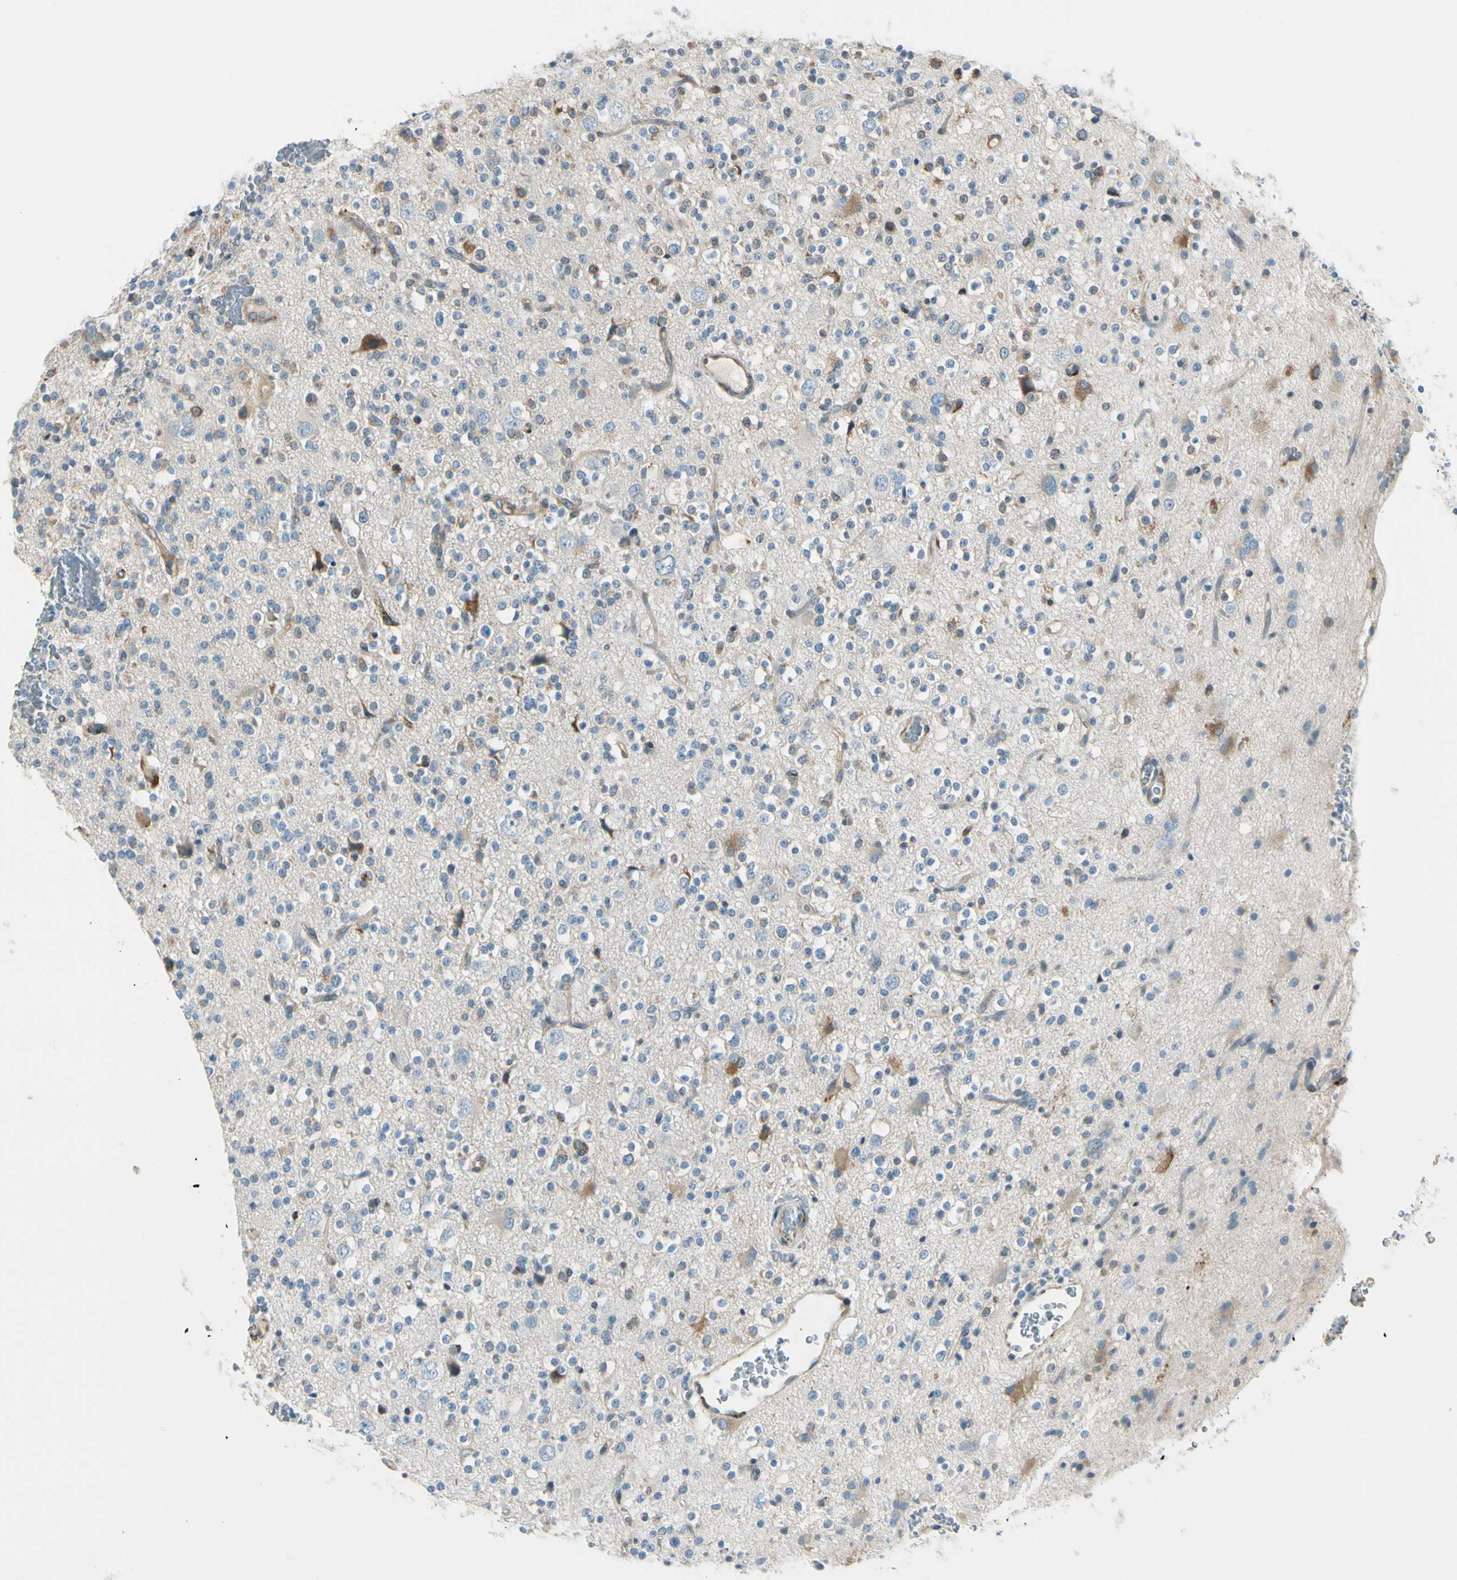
{"staining": {"intensity": "weak", "quantity": "25%-75%", "location": "cytoplasmic/membranous"}, "tissue": "glioma", "cell_type": "Tumor cells", "image_type": "cancer", "snomed": [{"axis": "morphology", "description": "Glioma, malignant, High grade"}, {"axis": "topography", "description": "Brain"}], "caption": "Brown immunohistochemical staining in high-grade glioma (malignant) exhibits weak cytoplasmic/membranous staining in about 25%-75% of tumor cells.", "gene": "FKBP7", "patient": {"sex": "male", "age": 47}}